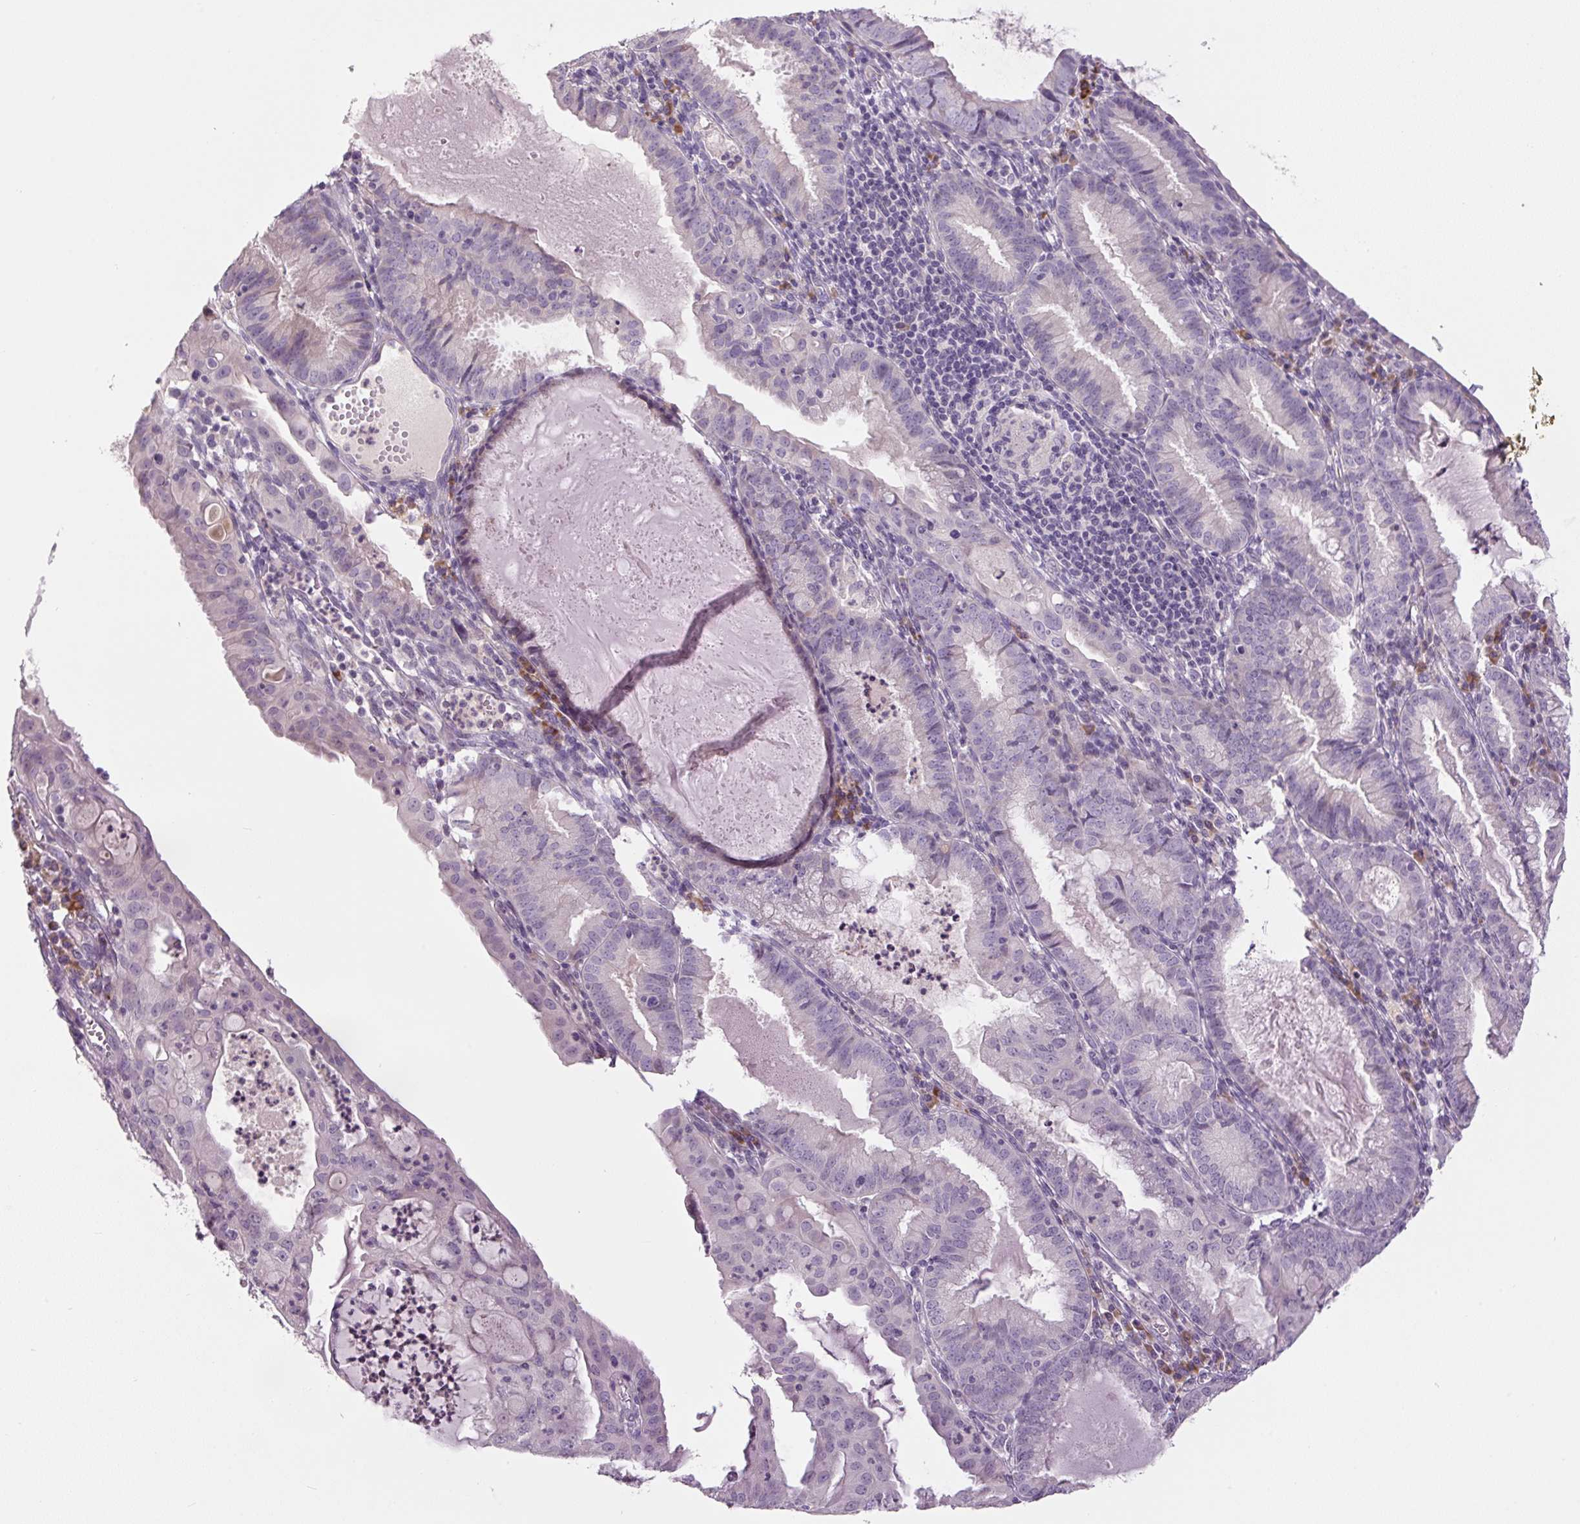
{"staining": {"intensity": "negative", "quantity": "none", "location": "none"}, "tissue": "endometrial cancer", "cell_type": "Tumor cells", "image_type": "cancer", "snomed": [{"axis": "morphology", "description": "Adenocarcinoma, NOS"}, {"axis": "topography", "description": "Endometrium"}], "caption": "A high-resolution photomicrograph shows IHC staining of endometrial adenocarcinoma, which demonstrates no significant positivity in tumor cells.", "gene": "TMEM100", "patient": {"sex": "female", "age": 60}}